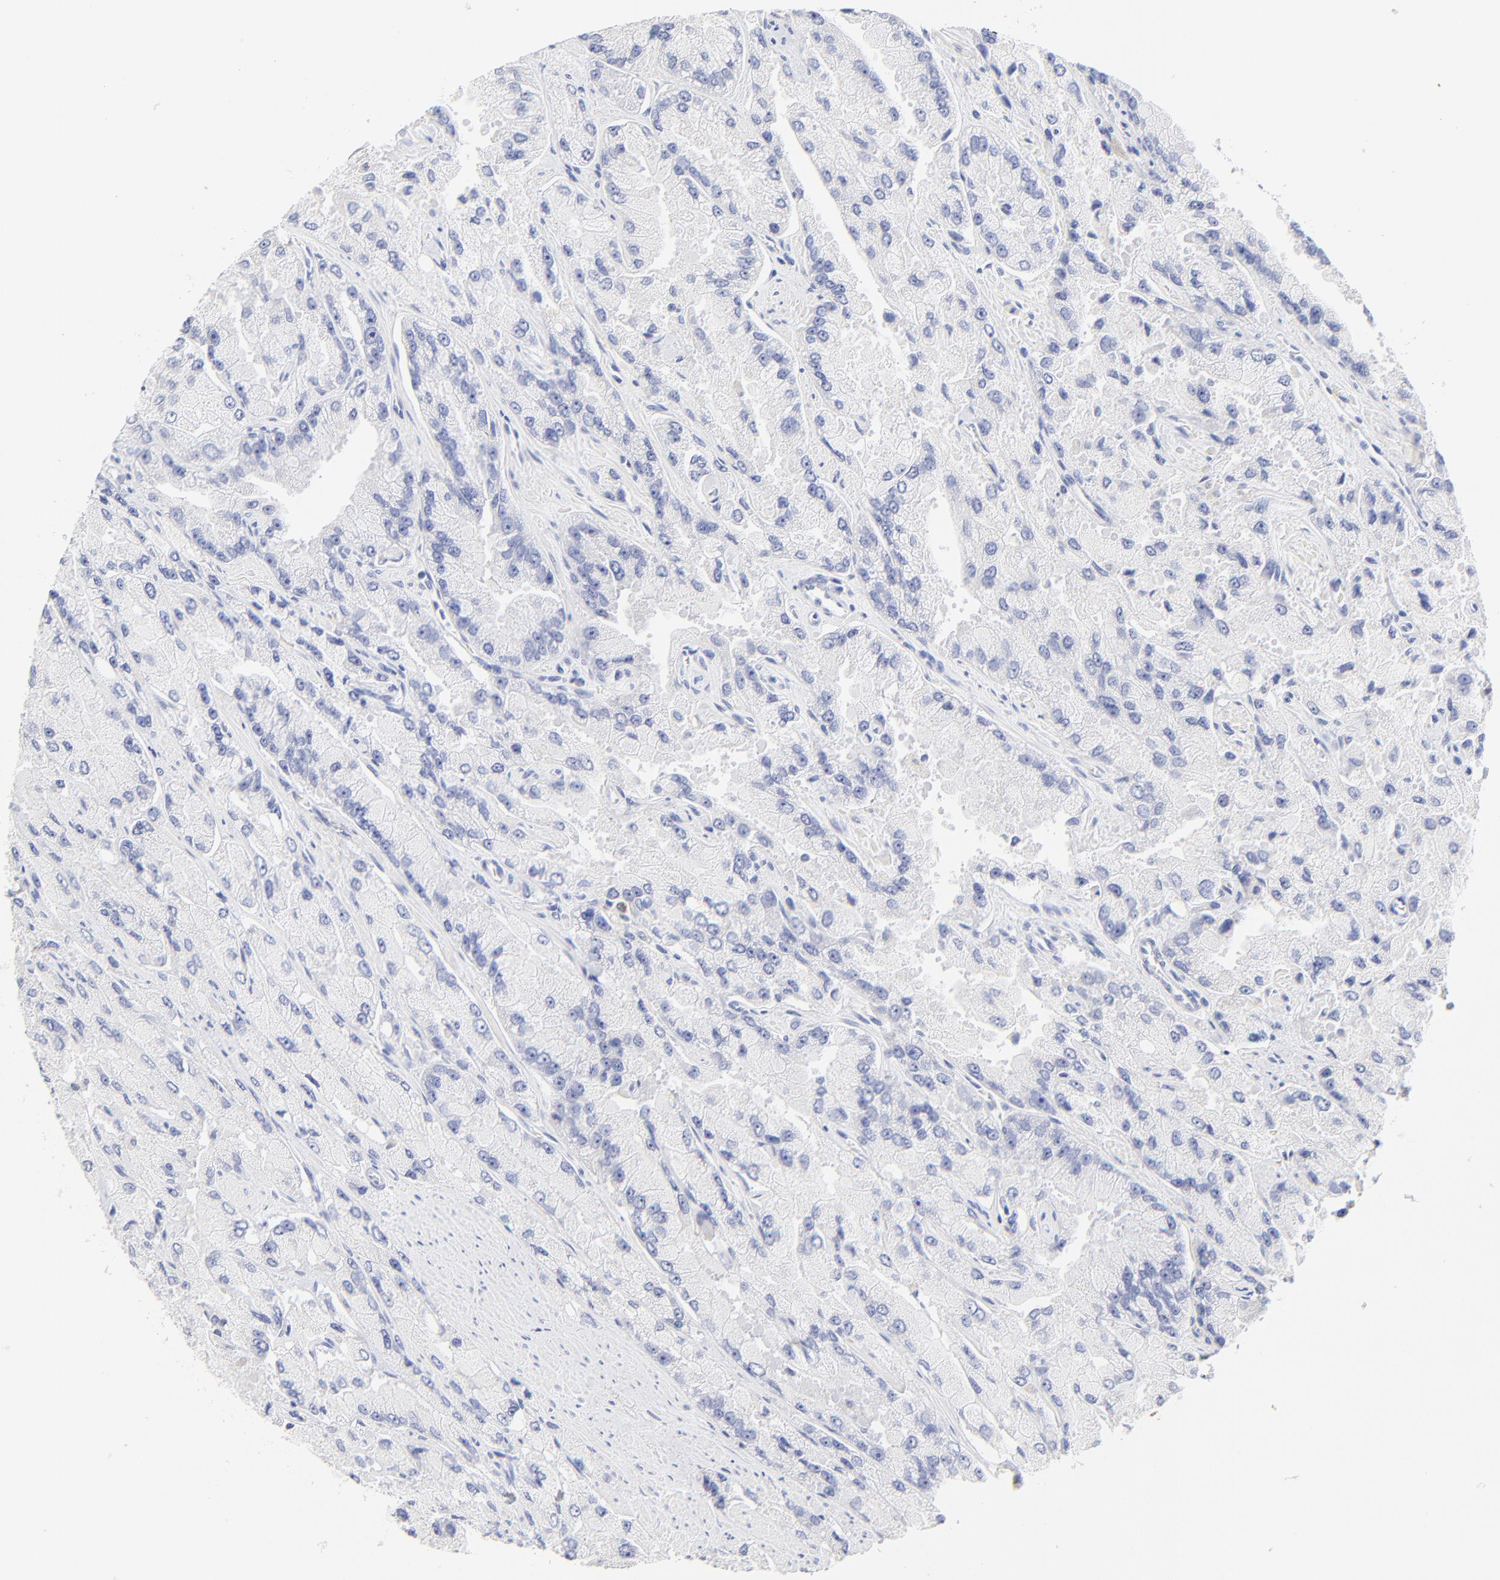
{"staining": {"intensity": "negative", "quantity": "none", "location": "none"}, "tissue": "prostate cancer", "cell_type": "Tumor cells", "image_type": "cancer", "snomed": [{"axis": "morphology", "description": "Adenocarcinoma, High grade"}, {"axis": "topography", "description": "Prostate"}], "caption": "Immunohistochemistry (IHC) image of neoplastic tissue: prostate adenocarcinoma (high-grade) stained with DAB (3,3'-diaminobenzidine) demonstrates no significant protein expression in tumor cells. (DAB immunohistochemistry (IHC), high magnification).", "gene": "SULT4A1", "patient": {"sex": "male", "age": 58}}